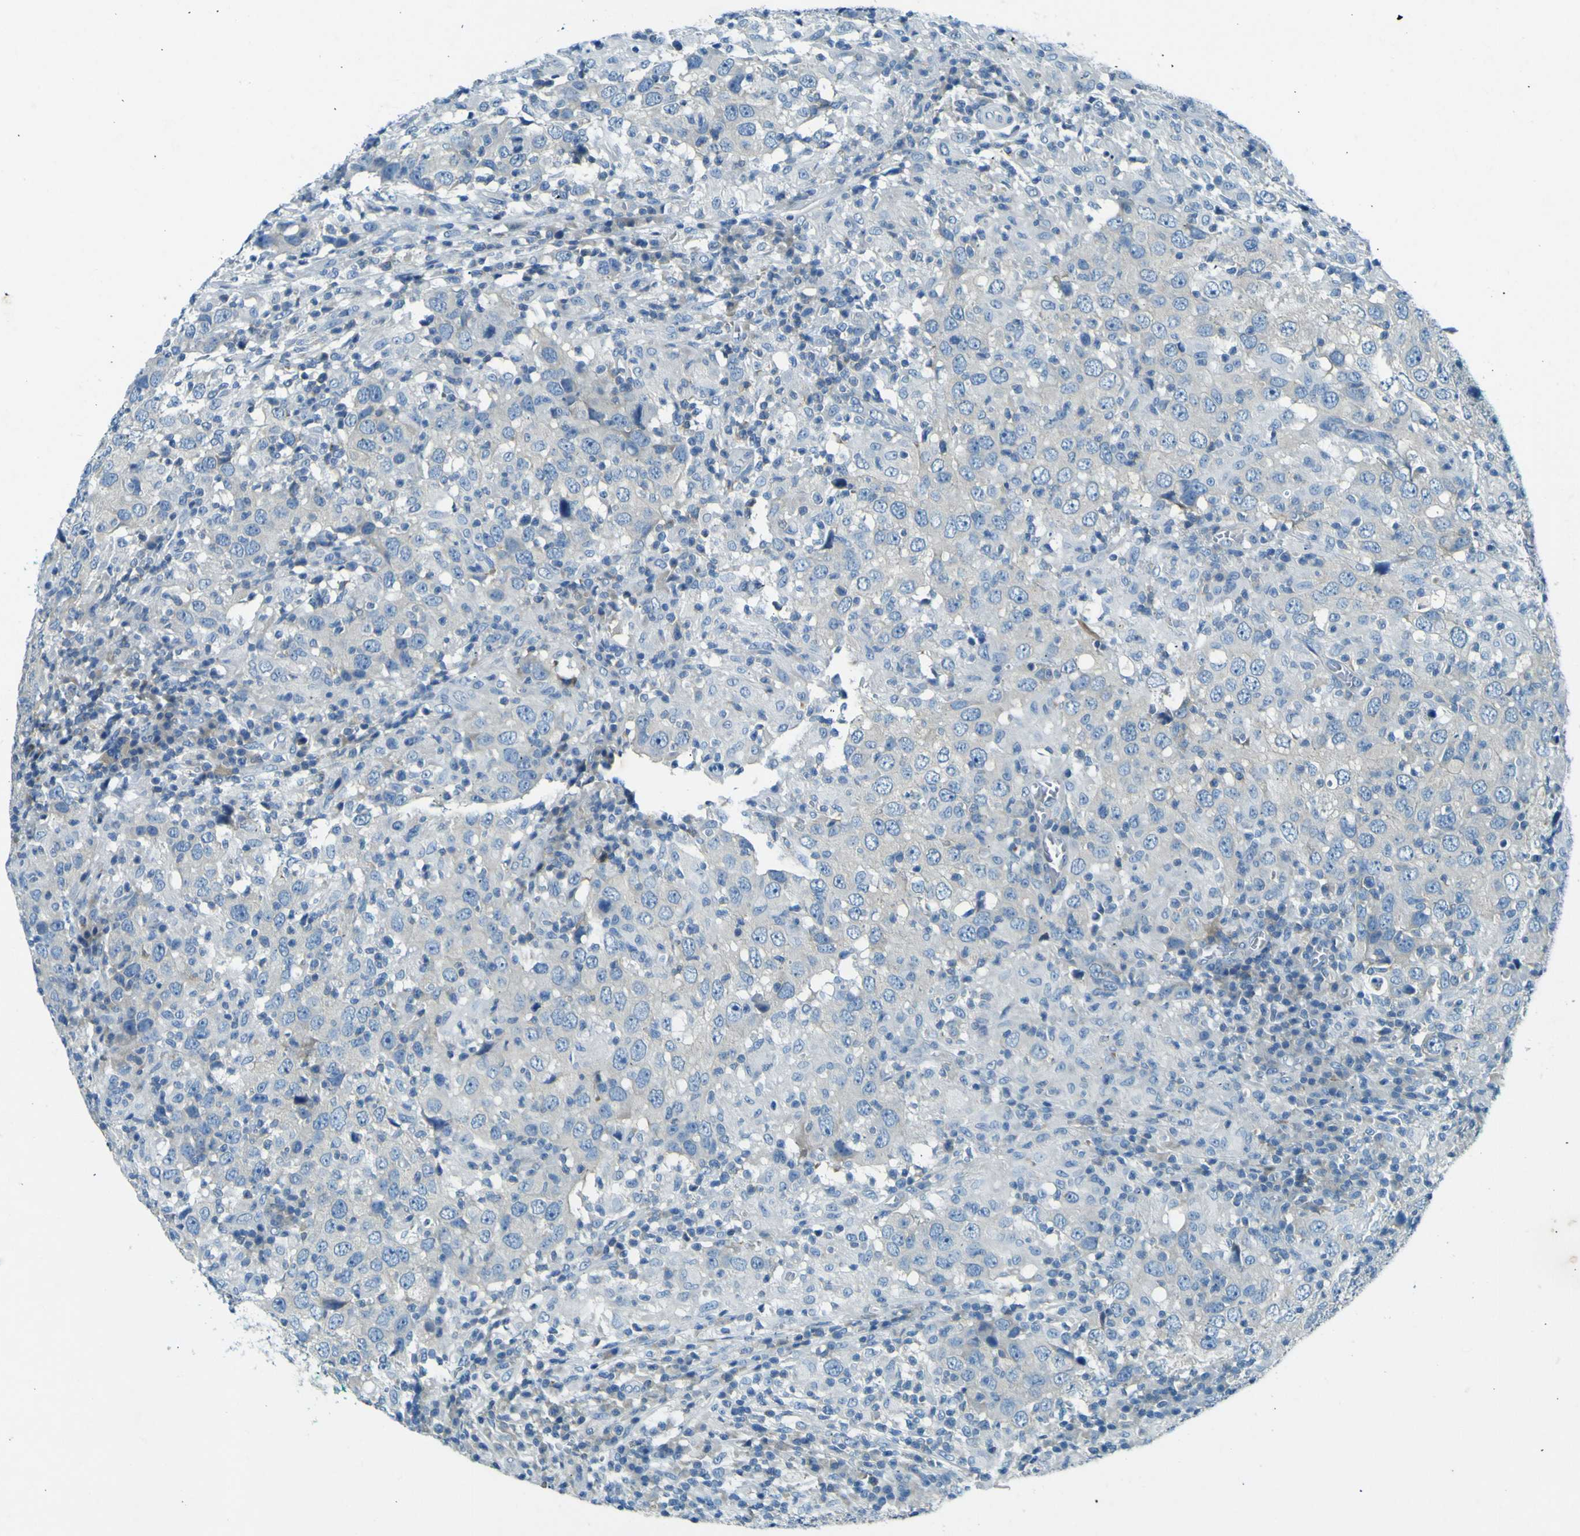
{"staining": {"intensity": "negative", "quantity": "none", "location": "none"}, "tissue": "head and neck cancer", "cell_type": "Tumor cells", "image_type": "cancer", "snomed": [{"axis": "morphology", "description": "Adenocarcinoma, NOS"}, {"axis": "topography", "description": "Salivary gland"}, {"axis": "topography", "description": "Head-Neck"}], "caption": "Tumor cells are negative for protein expression in human head and neck cancer (adenocarcinoma).", "gene": "SORCS1", "patient": {"sex": "female", "age": 65}}